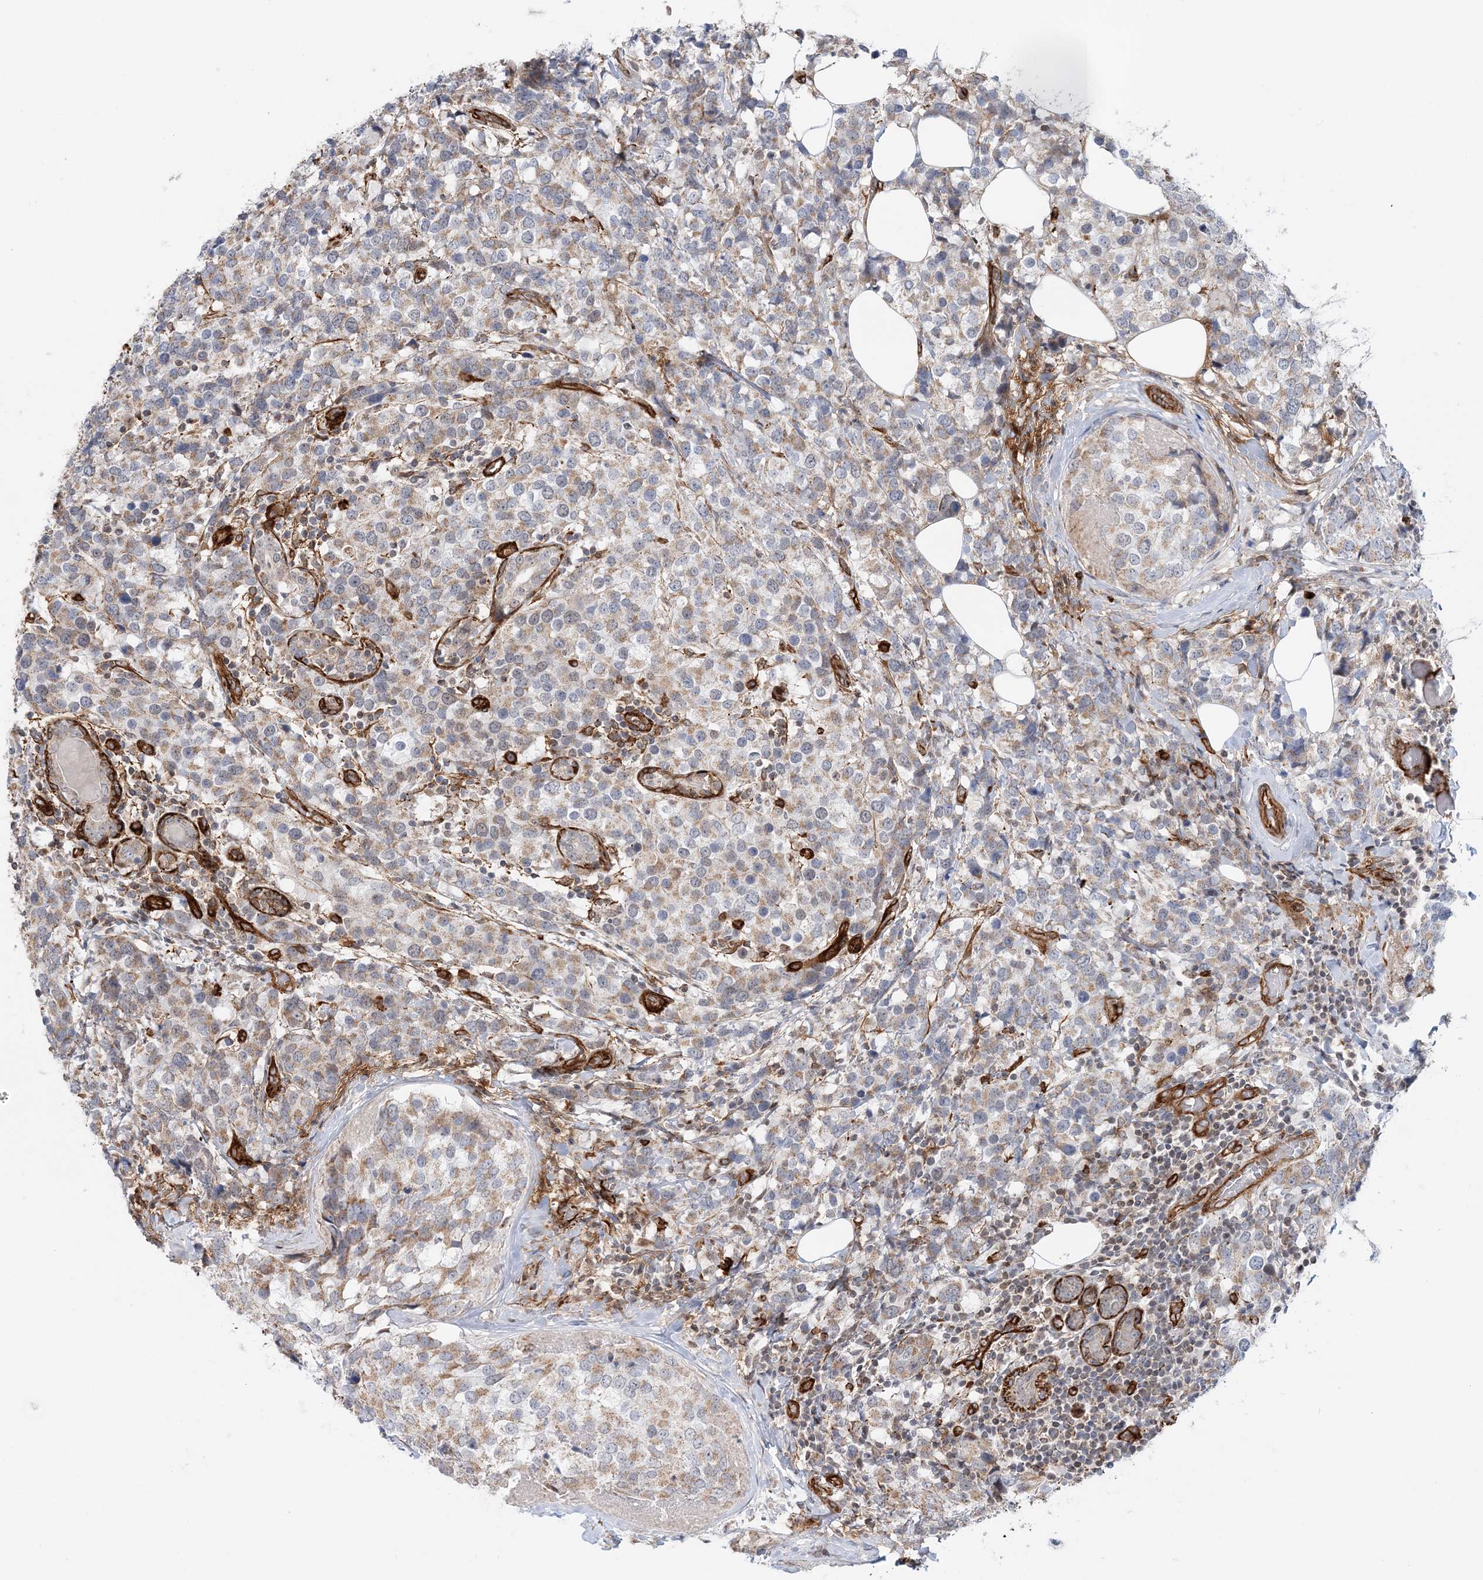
{"staining": {"intensity": "weak", "quantity": ">75%", "location": "cytoplasmic/membranous"}, "tissue": "breast cancer", "cell_type": "Tumor cells", "image_type": "cancer", "snomed": [{"axis": "morphology", "description": "Lobular carcinoma"}, {"axis": "topography", "description": "Breast"}], "caption": "Protein expression analysis of breast cancer (lobular carcinoma) demonstrates weak cytoplasmic/membranous staining in approximately >75% of tumor cells.", "gene": "AFAP1L2", "patient": {"sex": "female", "age": 59}}